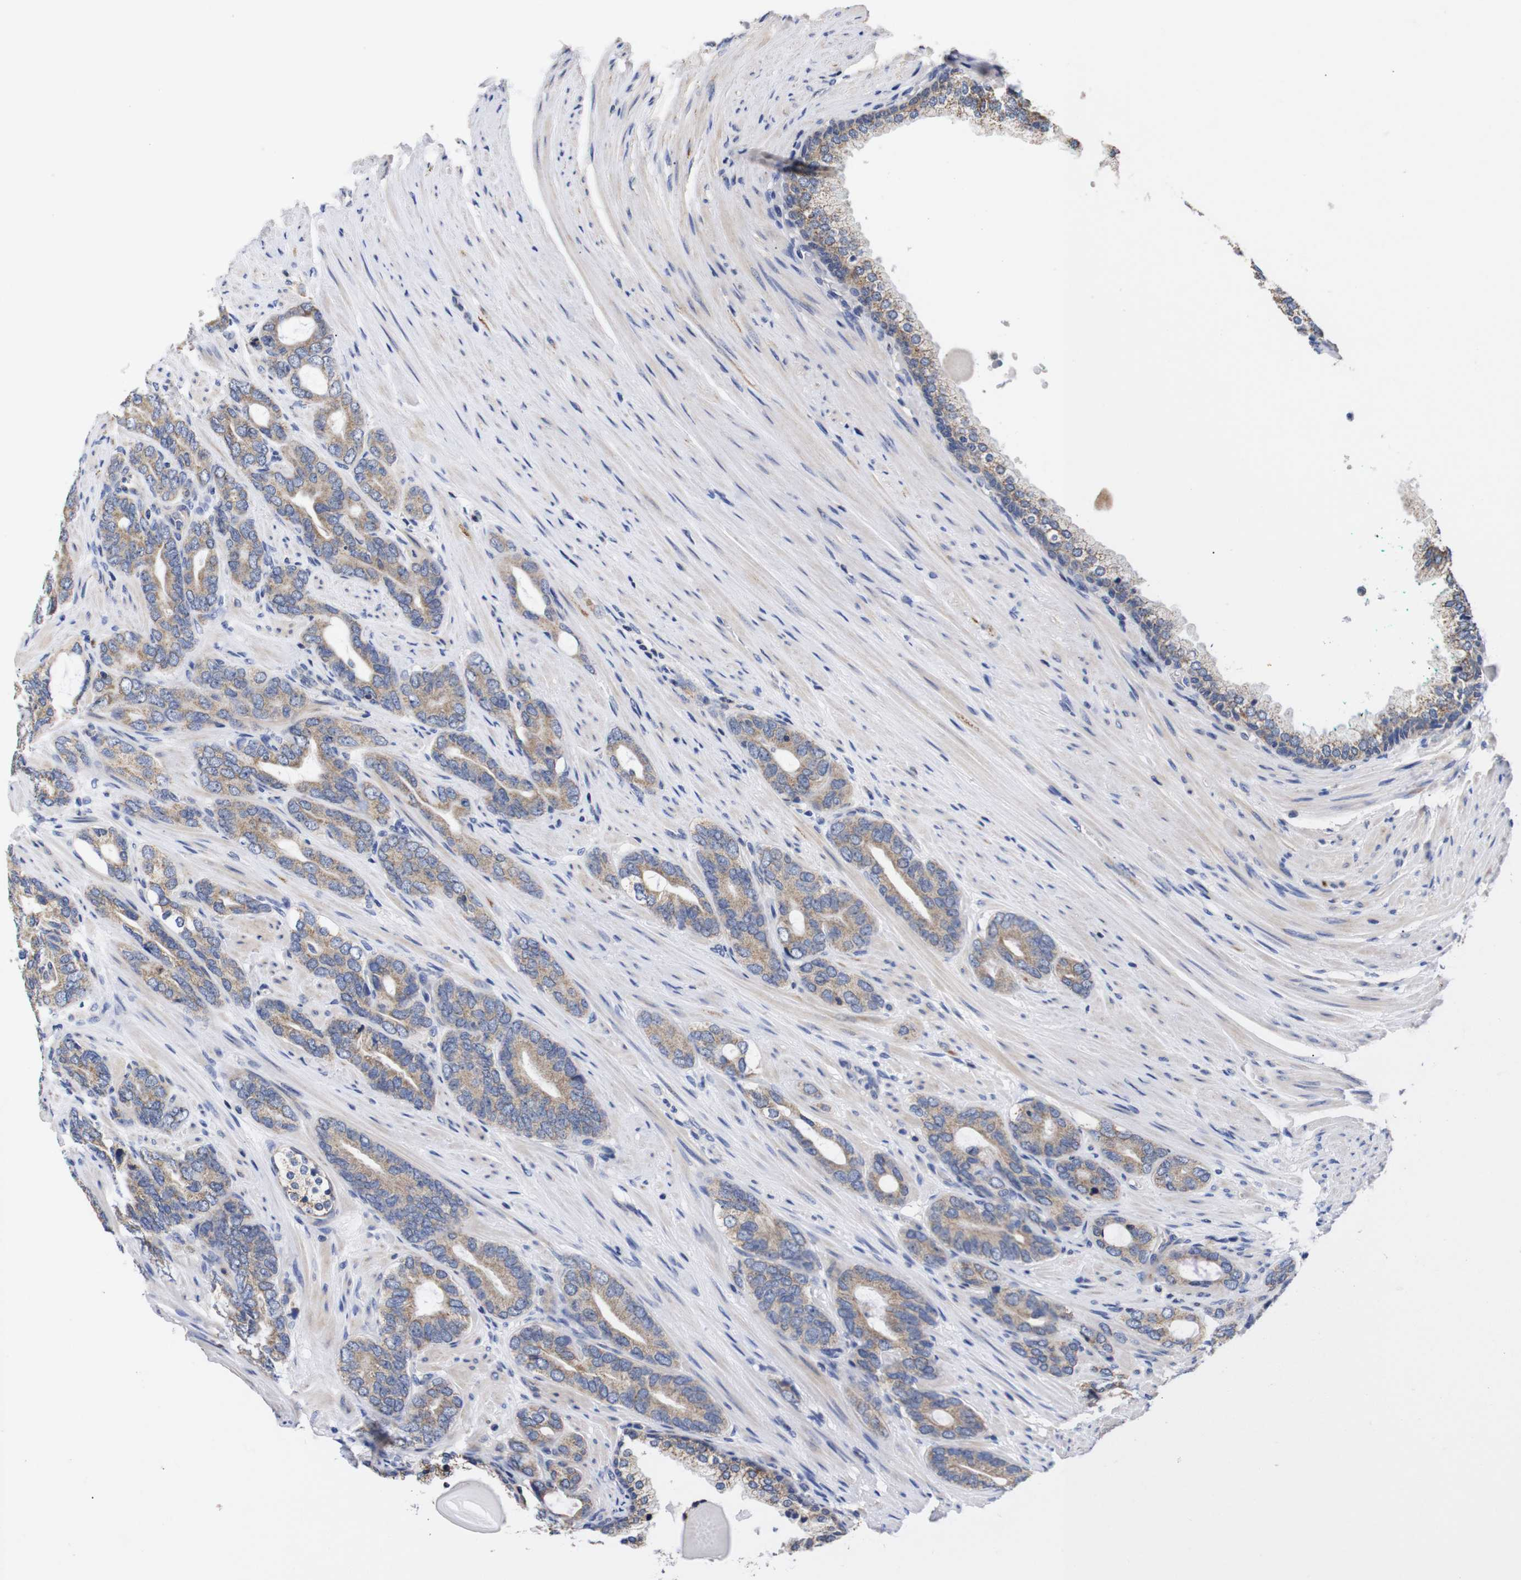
{"staining": {"intensity": "weak", "quantity": ">75%", "location": "cytoplasmic/membranous"}, "tissue": "prostate cancer", "cell_type": "Tumor cells", "image_type": "cancer", "snomed": [{"axis": "morphology", "description": "Adenocarcinoma, Low grade"}, {"axis": "topography", "description": "Prostate"}], "caption": "IHC staining of adenocarcinoma (low-grade) (prostate), which shows low levels of weak cytoplasmic/membranous expression in about >75% of tumor cells indicating weak cytoplasmic/membranous protein staining. The staining was performed using DAB (3,3'-diaminobenzidine) (brown) for protein detection and nuclei were counterstained in hematoxylin (blue).", "gene": "OPN3", "patient": {"sex": "male", "age": 63}}